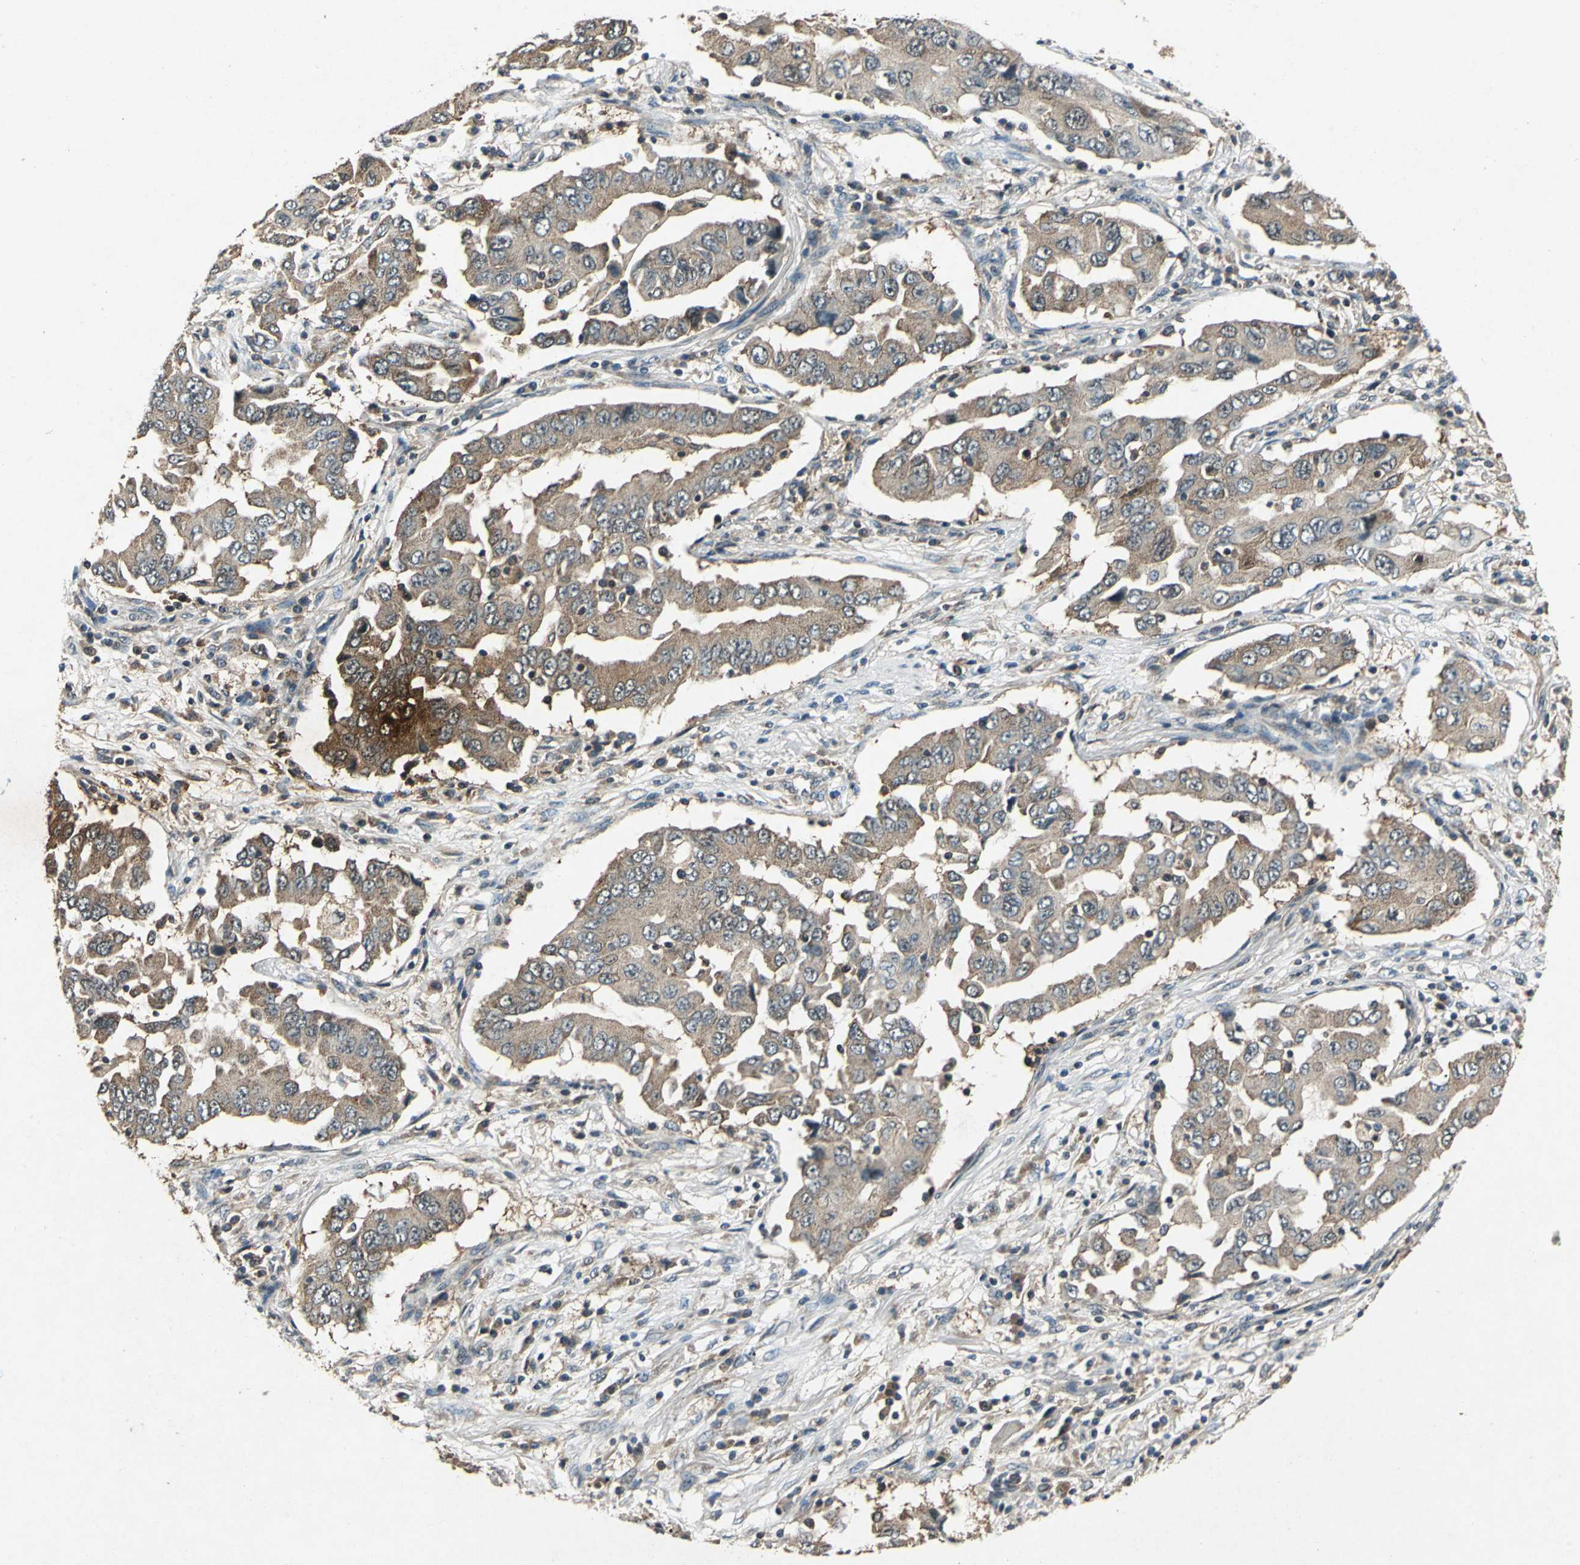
{"staining": {"intensity": "weak", "quantity": ">75%", "location": "cytoplasmic/membranous"}, "tissue": "lung cancer", "cell_type": "Tumor cells", "image_type": "cancer", "snomed": [{"axis": "morphology", "description": "Adenocarcinoma, NOS"}, {"axis": "topography", "description": "Lung"}], "caption": "Weak cytoplasmic/membranous positivity is identified in about >75% of tumor cells in lung cancer (adenocarcinoma).", "gene": "AHSA1", "patient": {"sex": "female", "age": 65}}